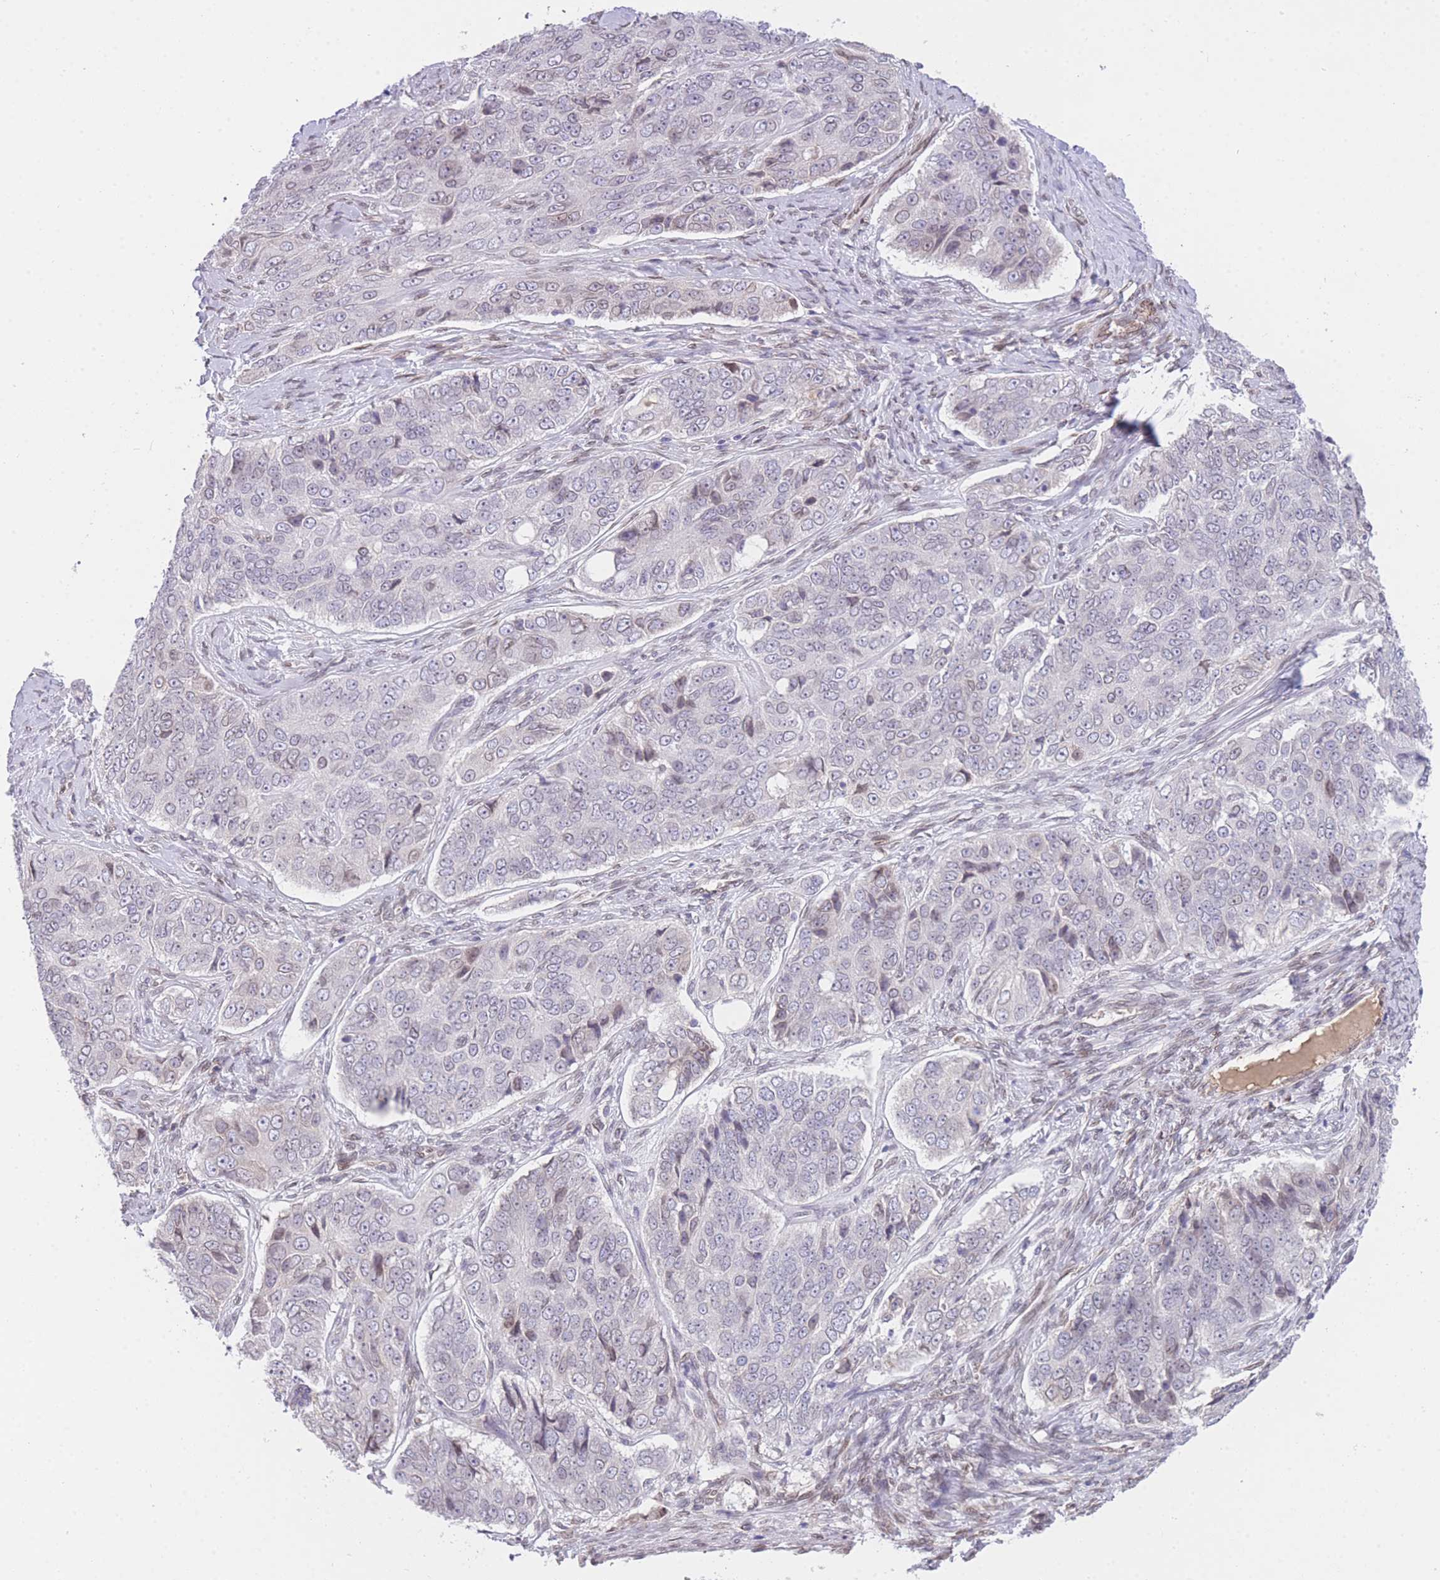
{"staining": {"intensity": "weak", "quantity": "25%-75%", "location": "nuclear"}, "tissue": "ovarian cancer", "cell_type": "Tumor cells", "image_type": "cancer", "snomed": [{"axis": "morphology", "description": "Carcinoma, endometroid"}, {"axis": "topography", "description": "Ovary"}], "caption": "Ovarian endometroid carcinoma stained for a protein (brown) demonstrates weak nuclear positive staining in about 25%-75% of tumor cells.", "gene": "OR10AD1", "patient": {"sex": "female", "age": 51}}